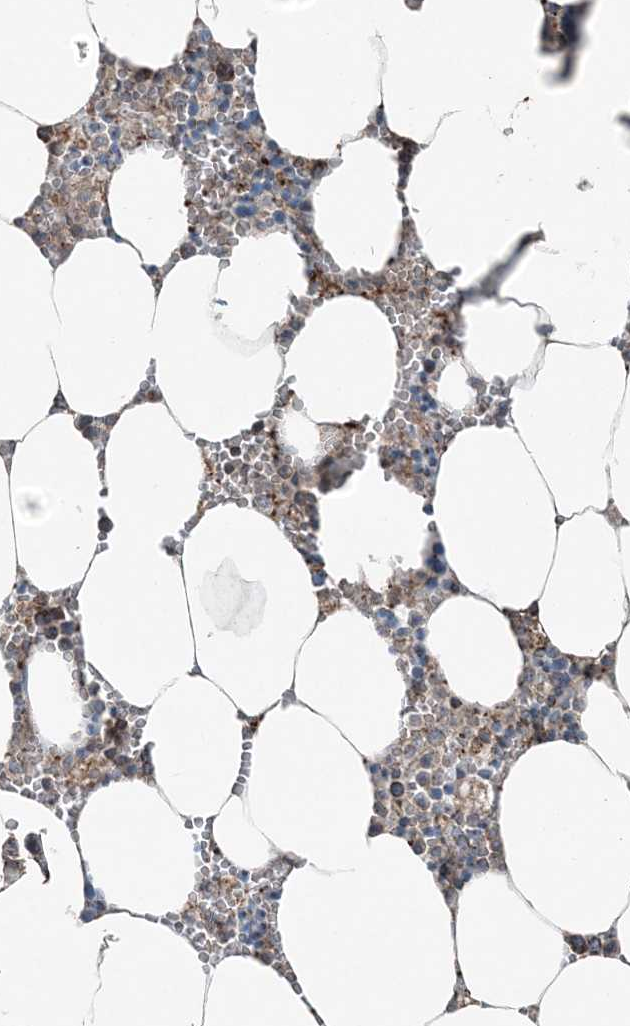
{"staining": {"intensity": "strong", "quantity": "<25%", "location": "cytoplasmic/membranous"}, "tissue": "bone marrow", "cell_type": "Hematopoietic cells", "image_type": "normal", "snomed": [{"axis": "morphology", "description": "Normal tissue, NOS"}, {"axis": "topography", "description": "Bone marrow"}], "caption": "Bone marrow was stained to show a protein in brown. There is medium levels of strong cytoplasmic/membranous staining in approximately <25% of hematopoietic cells.", "gene": "KY", "patient": {"sex": "male", "age": 70}}